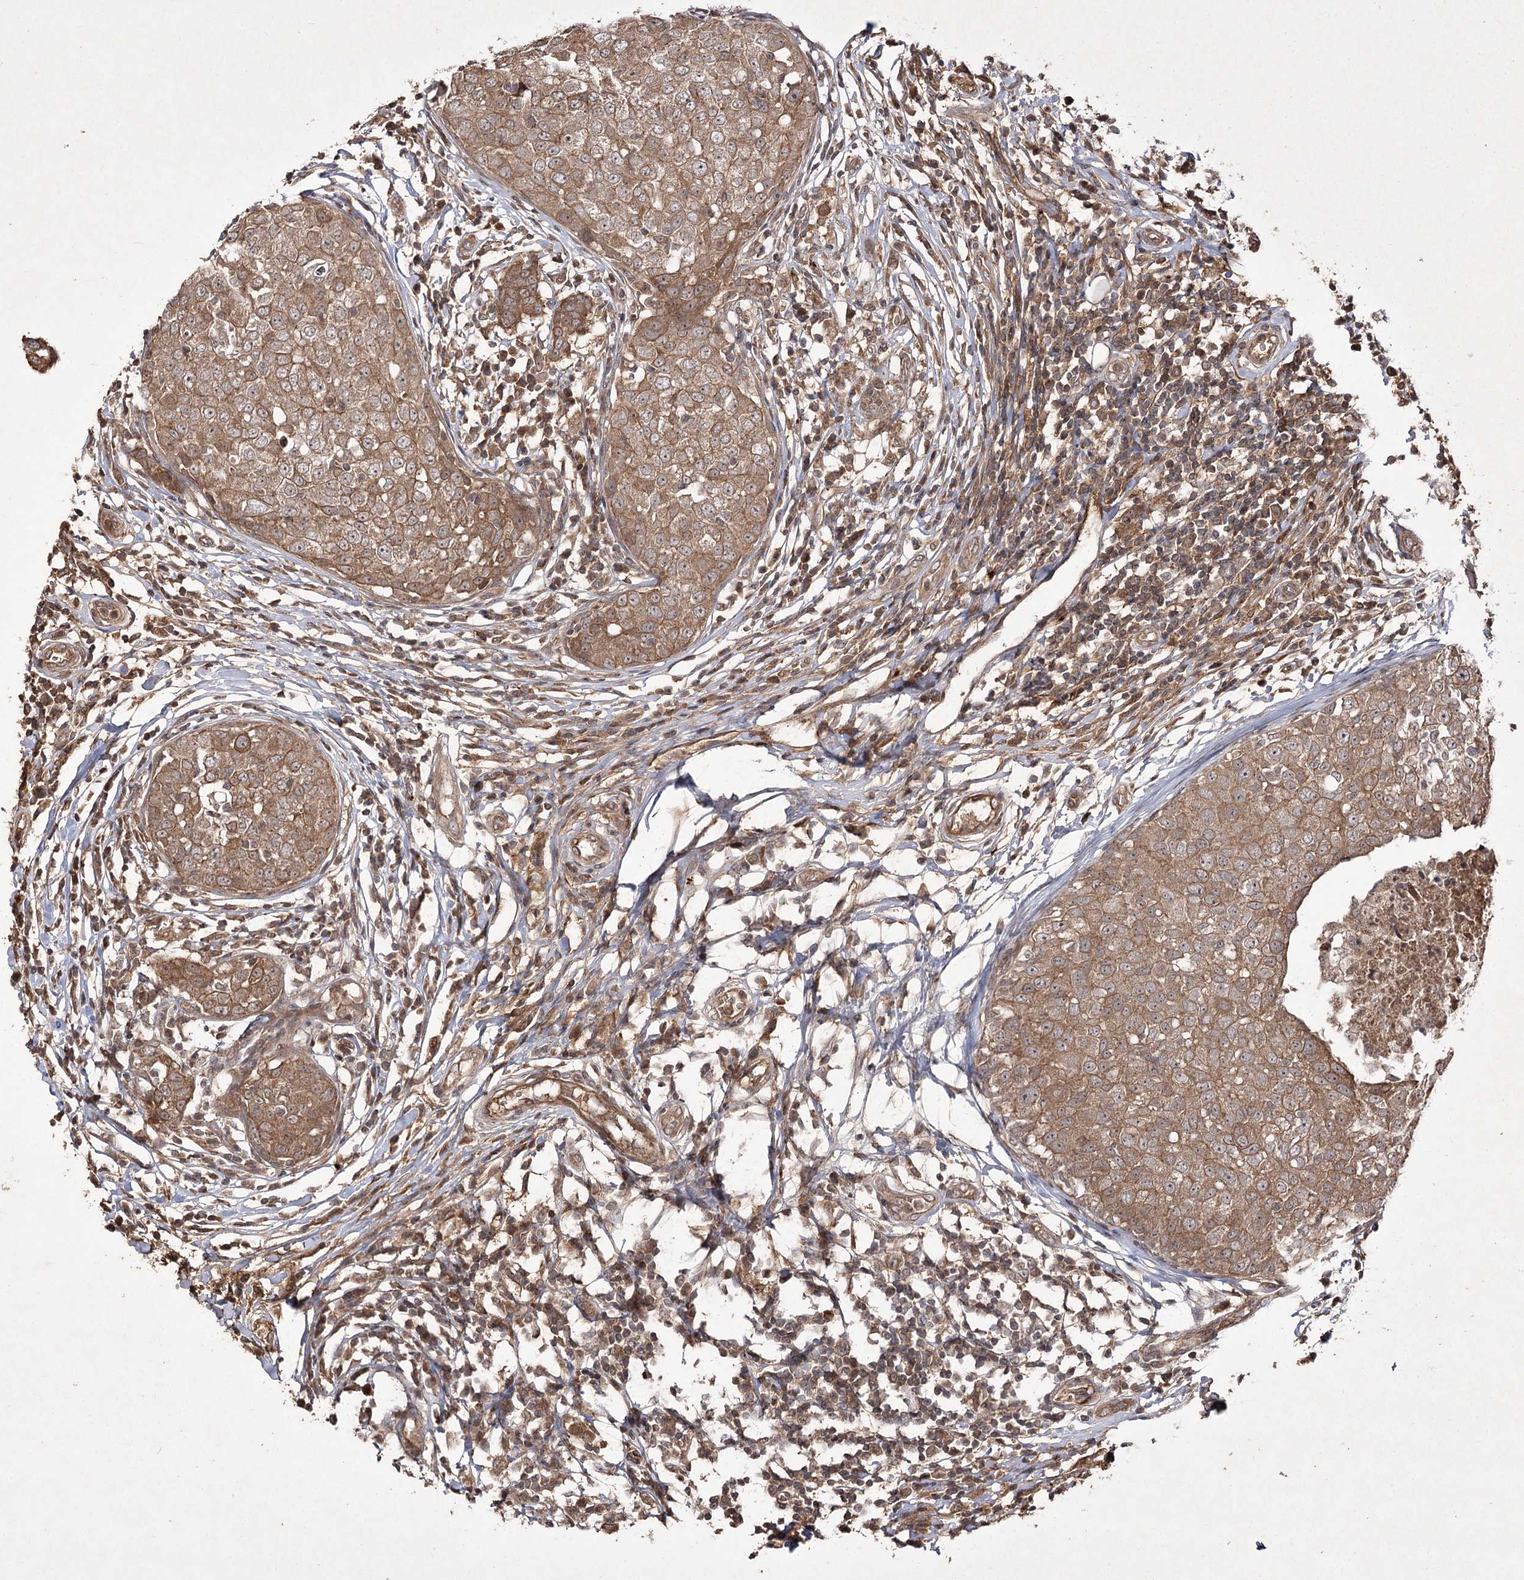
{"staining": {"intensity": "moderate", "quantity": ">75%", "location": "cytoplasmic/membranous"}, "tissue": "breast cancer", "cell_type": "Tumor cells", "image_type": "cancer", "snomed": [{"axis": "morphology", "description": "Duct carcinoma"}, {"axis": "topography", "description": "Breast"}], "caption": "About >75% of tumor cells in invasive ductal carcinoma (breast) show moderate cytoplasmic/membranous protein expression as visualized by brown immunohistochemical staining.", "gene": "FANCL", "patient": {"sex": "female", "age": 27}}